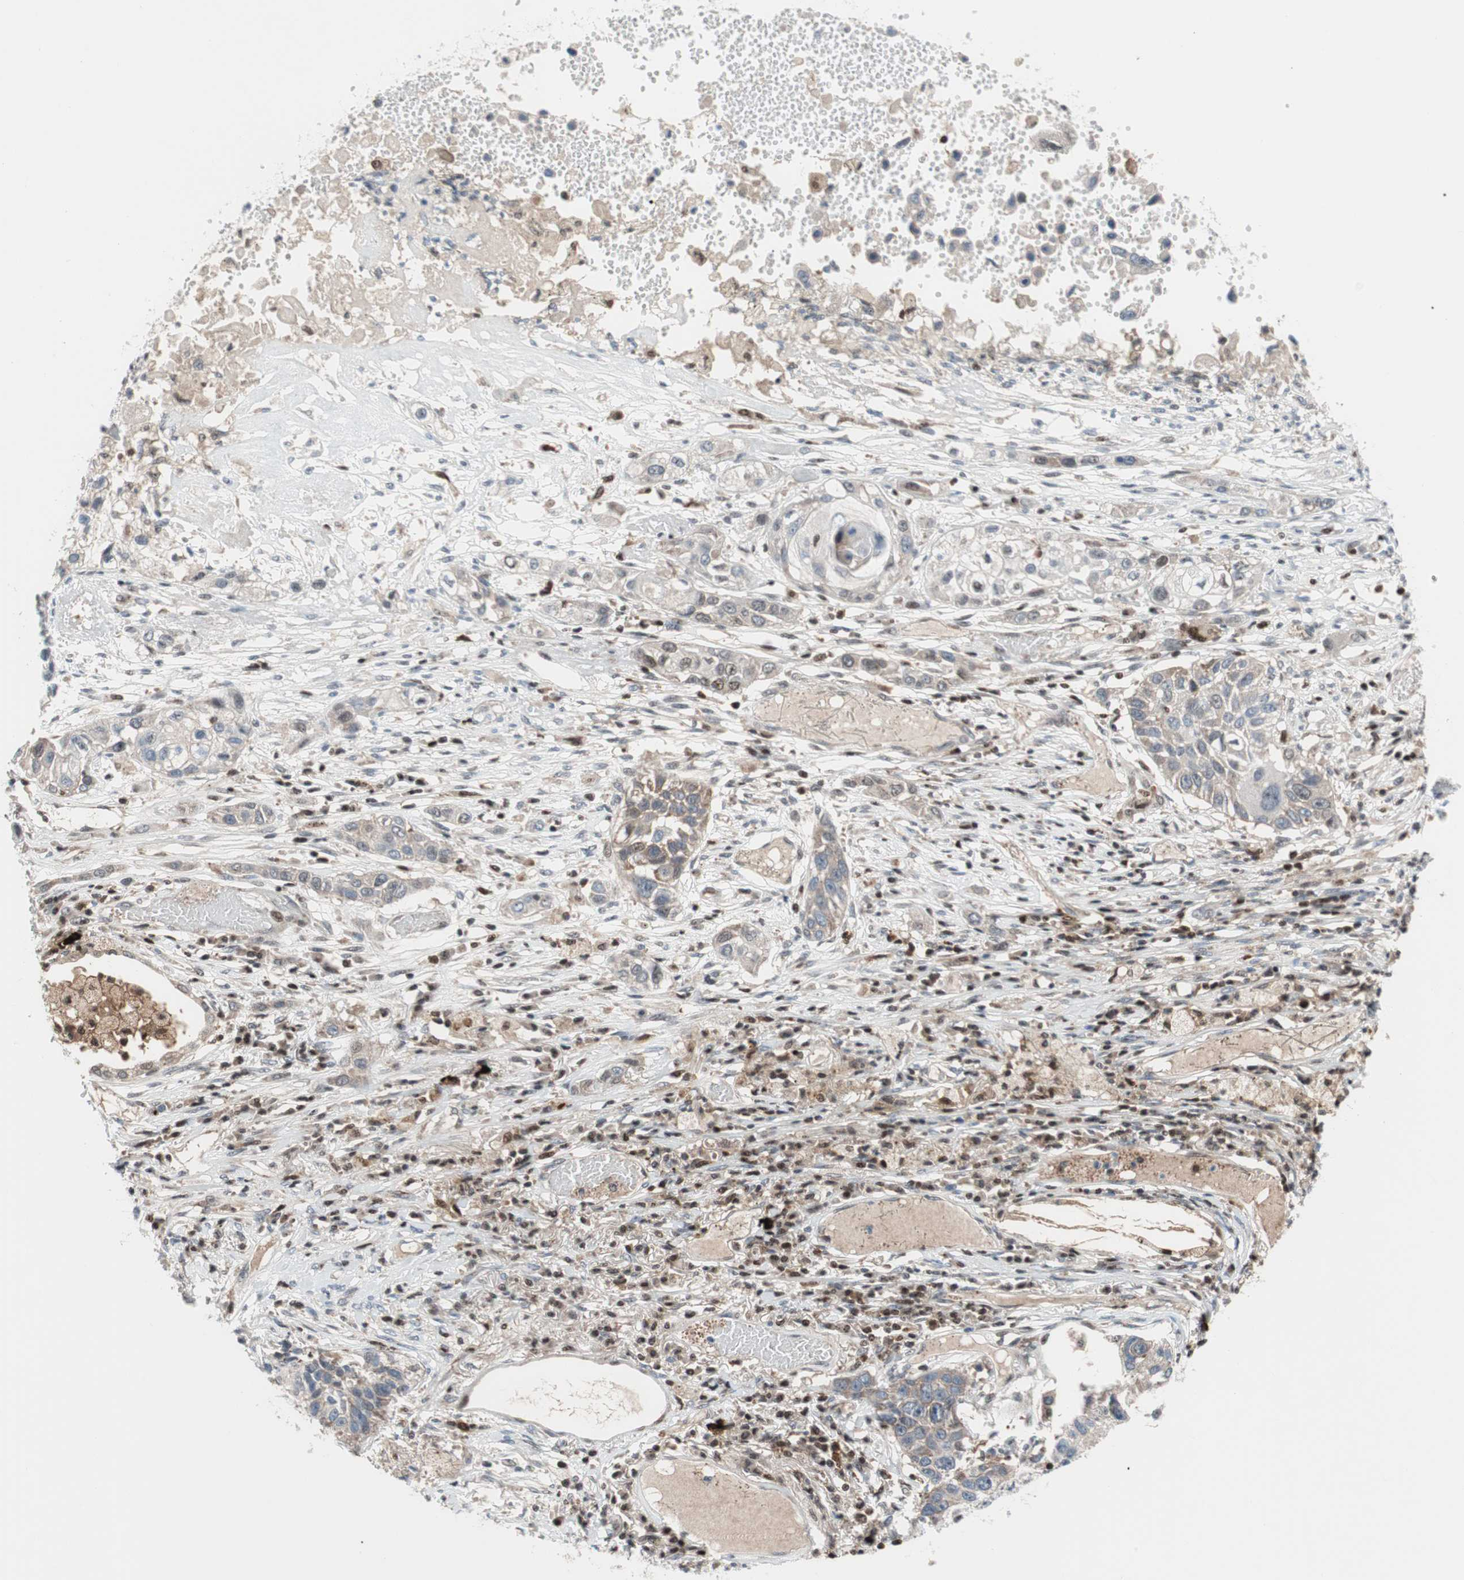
{"staining": {"intensity": "weak", "quantity": "25%-75%", "location": "cytoplasmic/membranous"}, "tissue": "lung cancer", "cell_type": "Tumor cells", "image_type": "cancer", "snomed": [{"axis": "morphology", "description": "Squamous cell carcinoma, NOS"}, {"axis": "topography", "description": "Lung"}], "caption": "IHC photomicrograph of squamous cell carcinoma (lung) stained for a protein (brown), which reveals low levels of weak cytoplasmic/membranous expression in approximately 25%-75% of tumor cells.", "gene": "RGS10", "patient": {"sex": "male", "age": 71}}